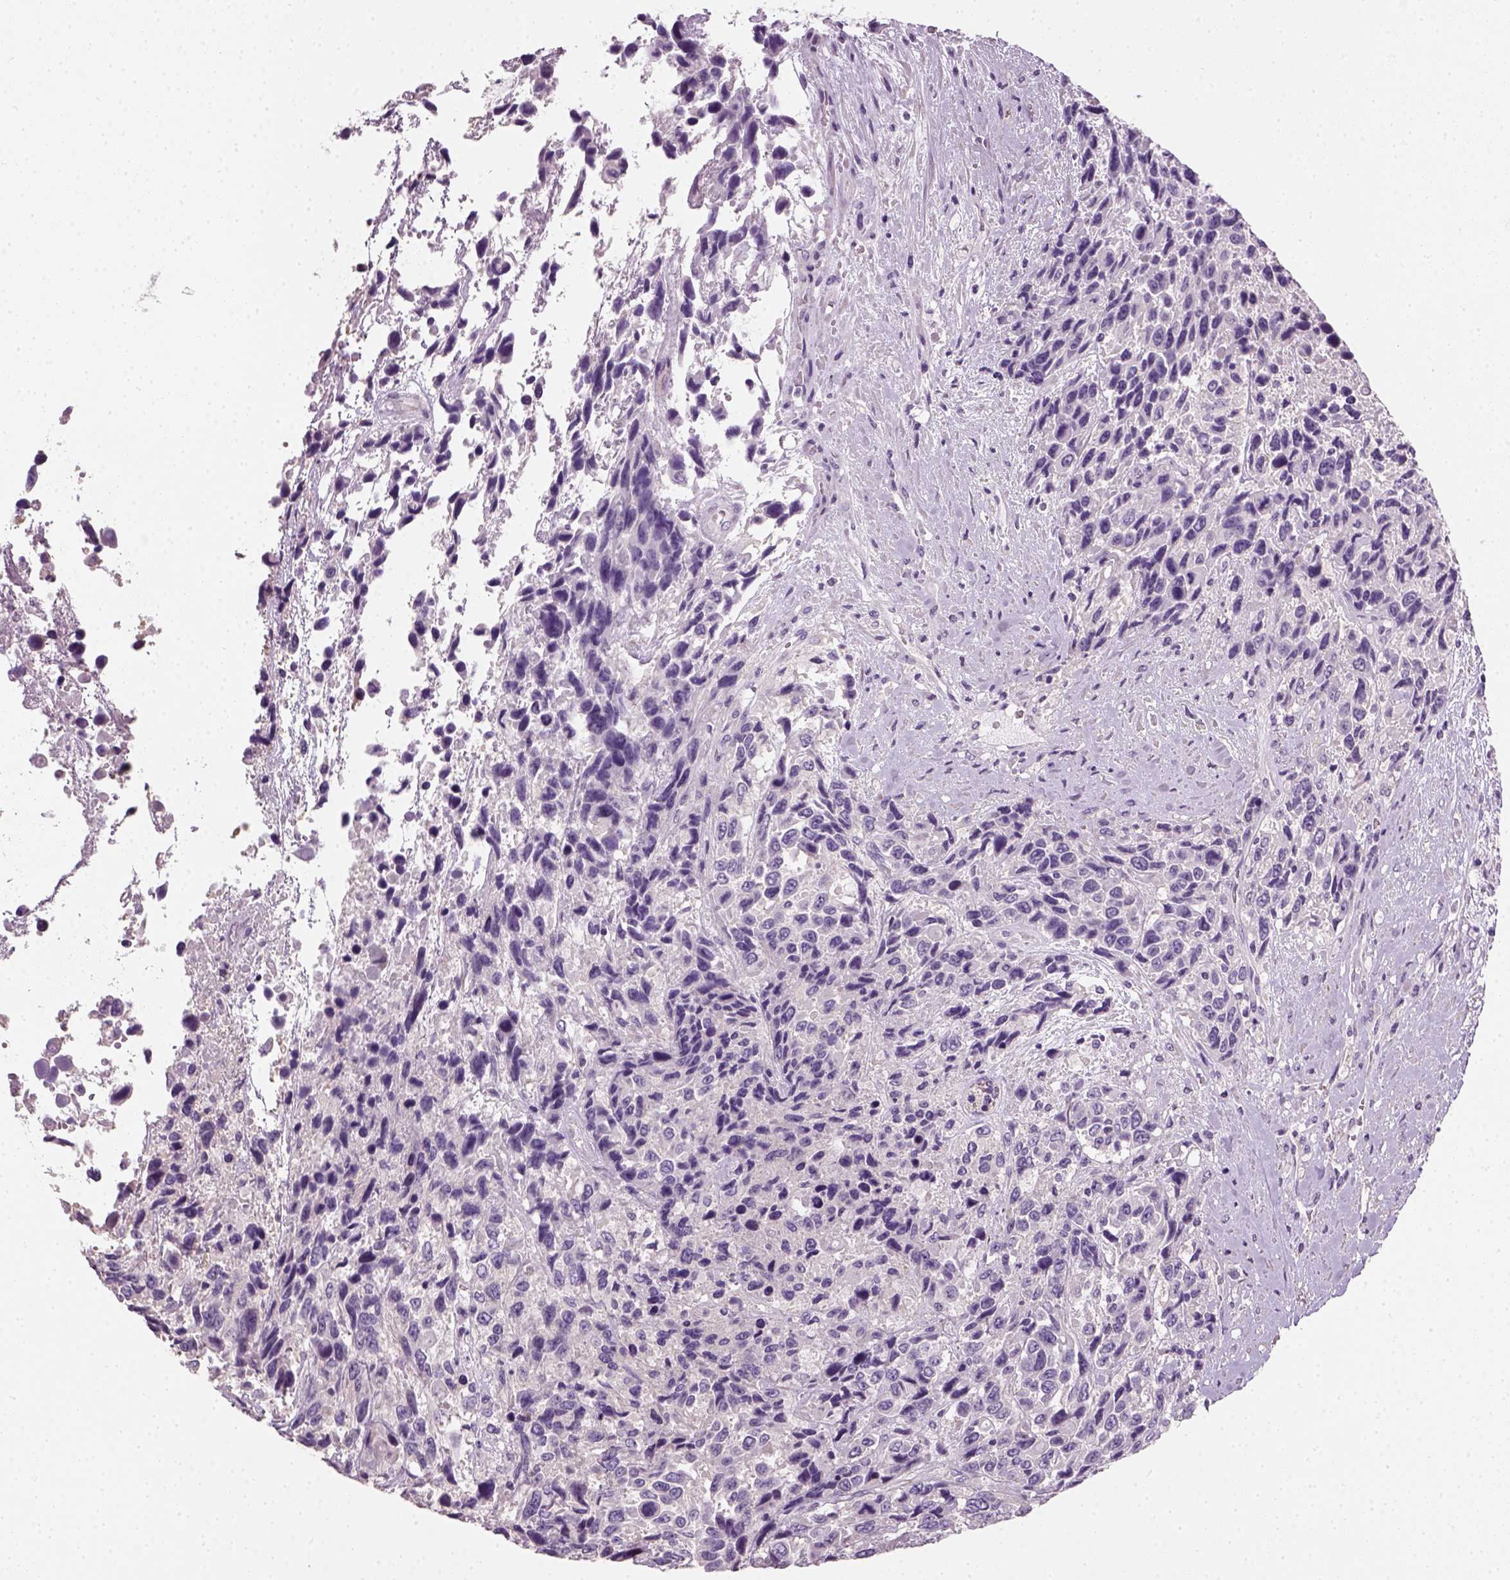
{"staining": {"intensity": "negative", "quantity": "none", "location": "none"}, "tissue": "urothelial cancer", "cell_type": "Tumor cells", "image_type": "cancer", "snomed": [{"axis": "morphology", "description": "Urothelial carcinoma, High grade"}, {"axis": "topography", "description": "Urinary bladder"}], "caption": "IHC histopathology image of neoplastic tissue: human high-grade urothelial carcinoma stained with DAB shows no significant protein staining in tumor cells. Brightfield microscopy of IHC stained with DAB (3,3'-diaminobenzidine) (brown) and hematoxylin (blue), captured at high magnification.", "gene": "ELOVL3", "patient": {"sex": "female", "age": 70}}